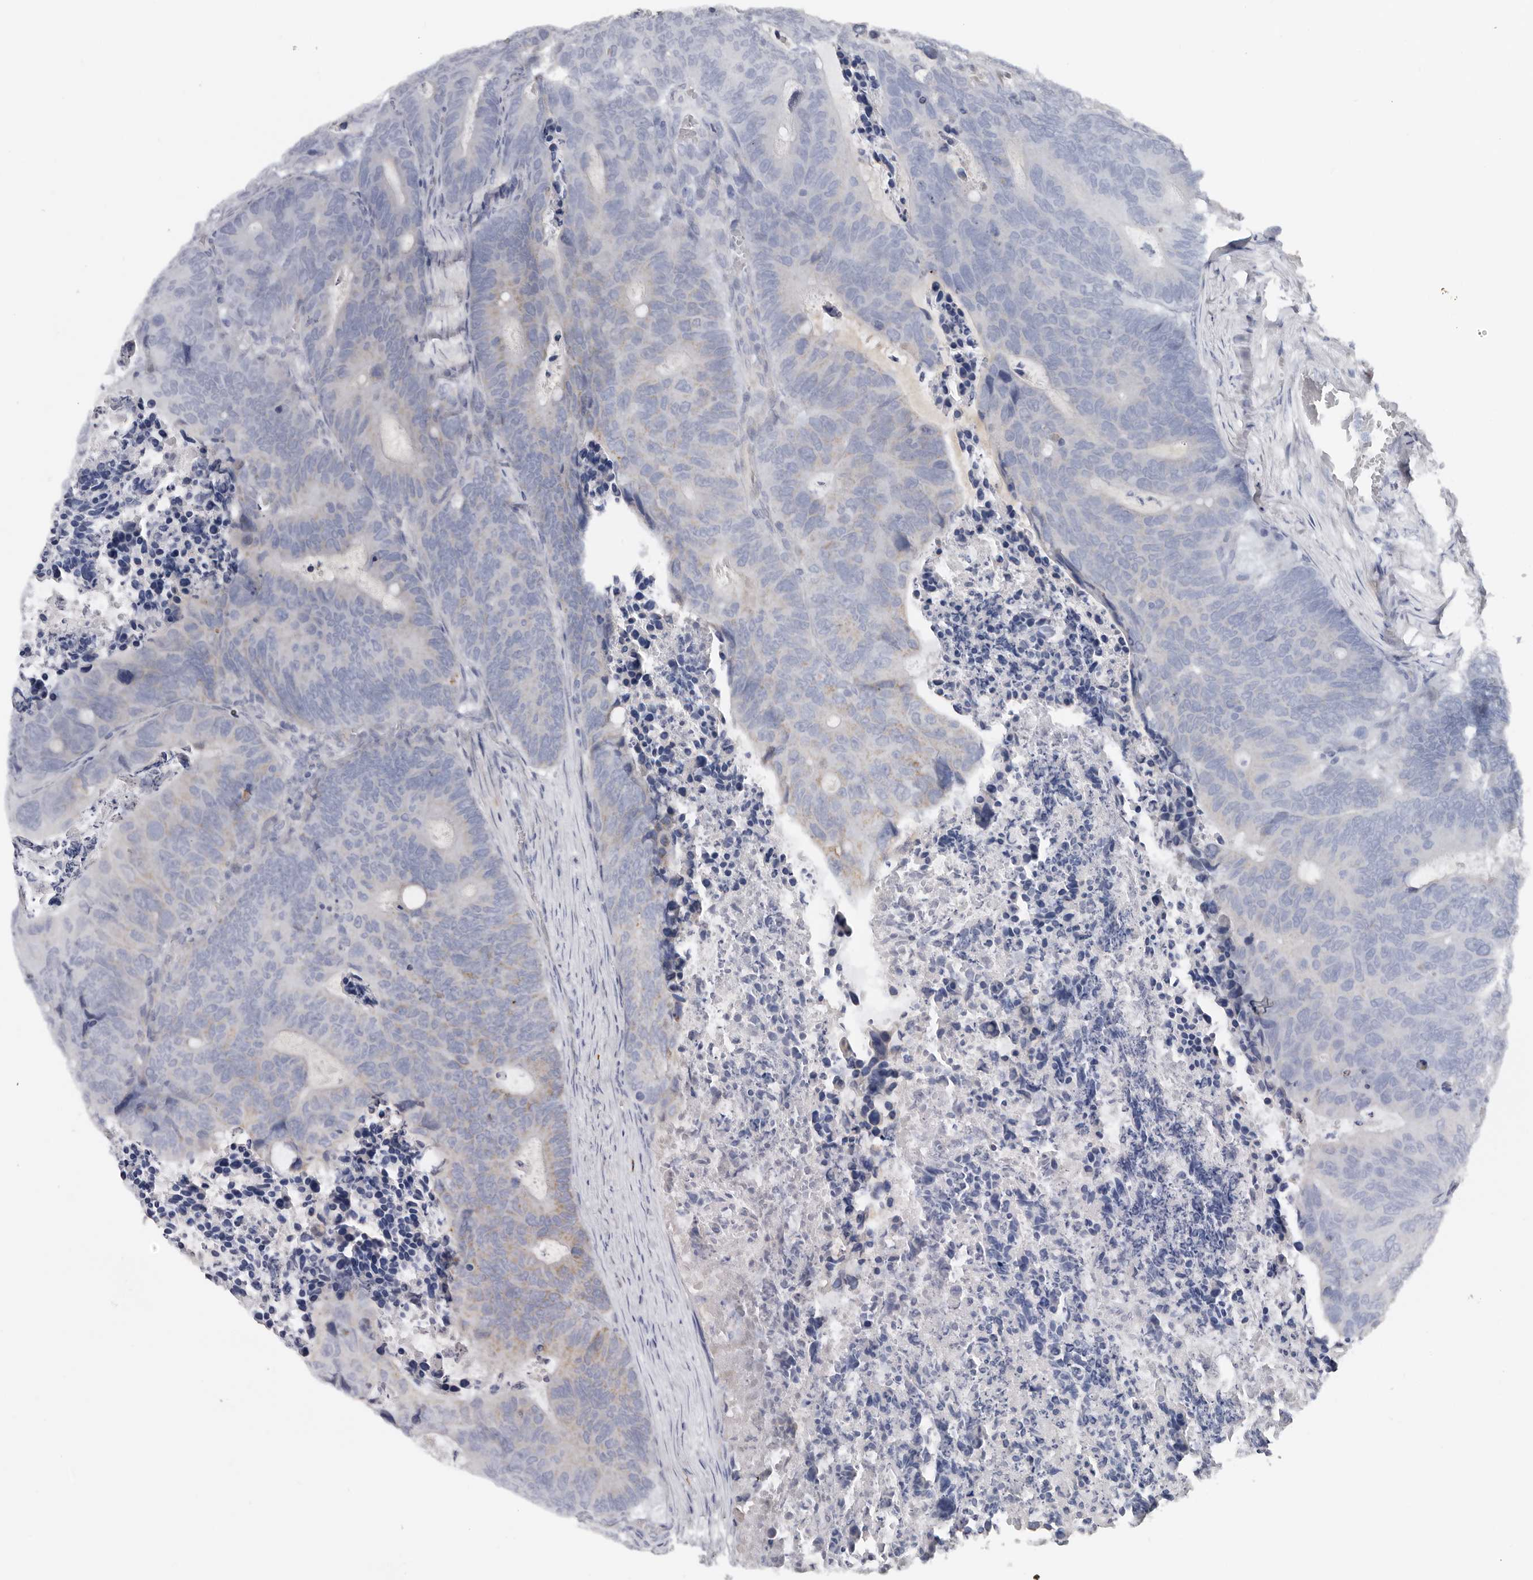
{"staining": {"intensity": "weak", "quantity": "<25%", "location": "cytoplasmic/membranous"}, "tissue": "colorectal cancer", "cell_type": "Tumor cells", "image_type": "cancer", "snomed": [{"axis": "morphology", "description": "Adenocarcinoma, NOS"}, {"axis": "topography", "description": "Colon"}], "caption": "High power microscopy micrograph of an immunohistochemistry (IHC) image of adenocarcinoma (colorectal), revealing no significant staining in tumor cells.", "gene": "SPTA1", "patient": {"sex": "male", "age": 87}}